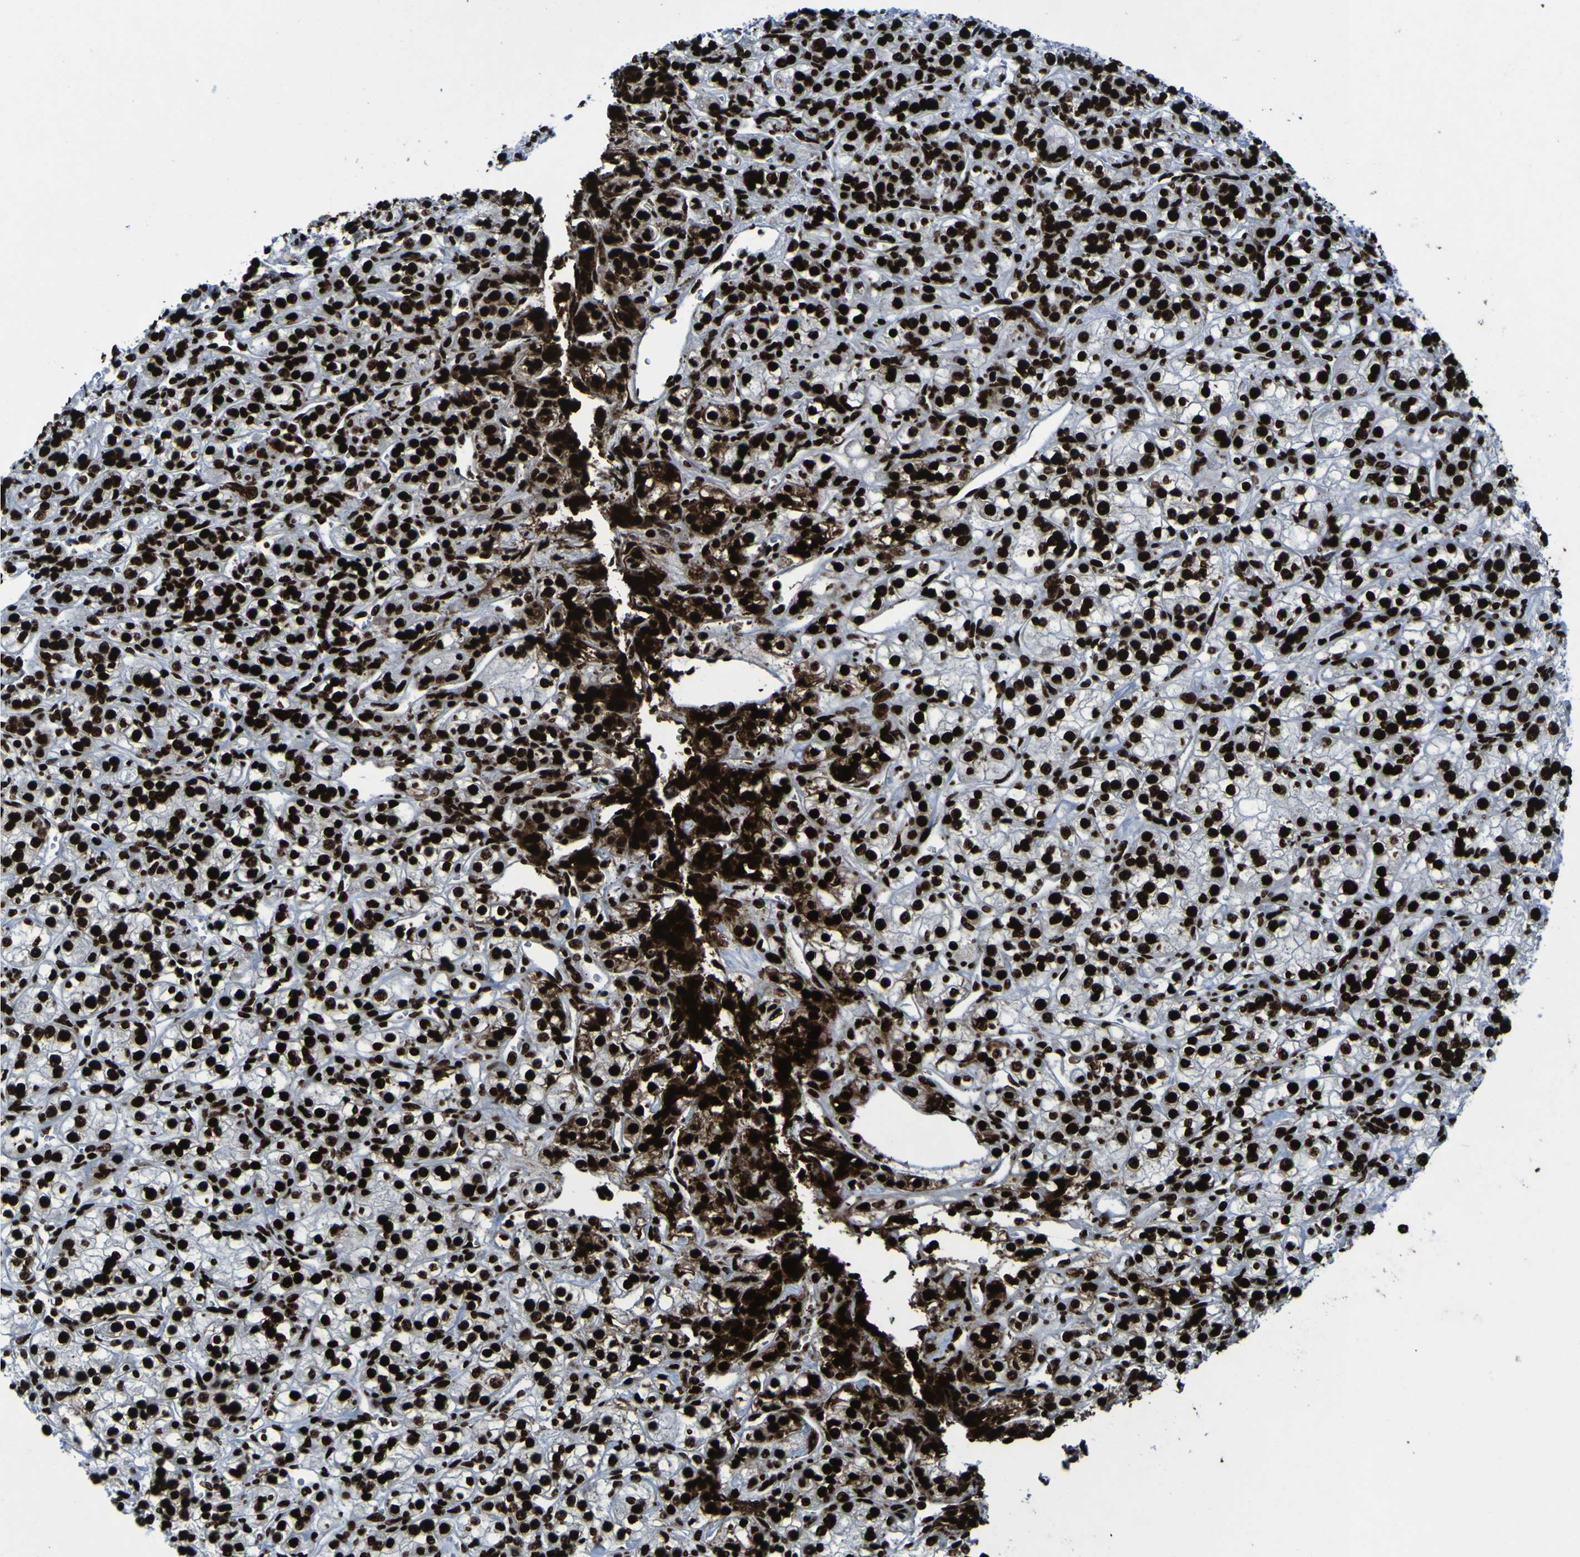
{"staining": {"intensity": "strong", "quantity": ">75%", "location": "nuclear"}, "tissue": "renal cancer", "cell_type": "Tumor cells", "image_type": "cancer", "snomed": [{"axis": "morphology", "description": "Adenocarcinoma, NOS"}, {"axis": "topography", "description": "Kidney"}], "caption": "A photomicrograph of adenocarcinoma (renal) stained for a protein exhibits strong nuclear brown staining in tumor cells.", "gene": "NPM1", "patient": {"sex": "male", "age": 77}}